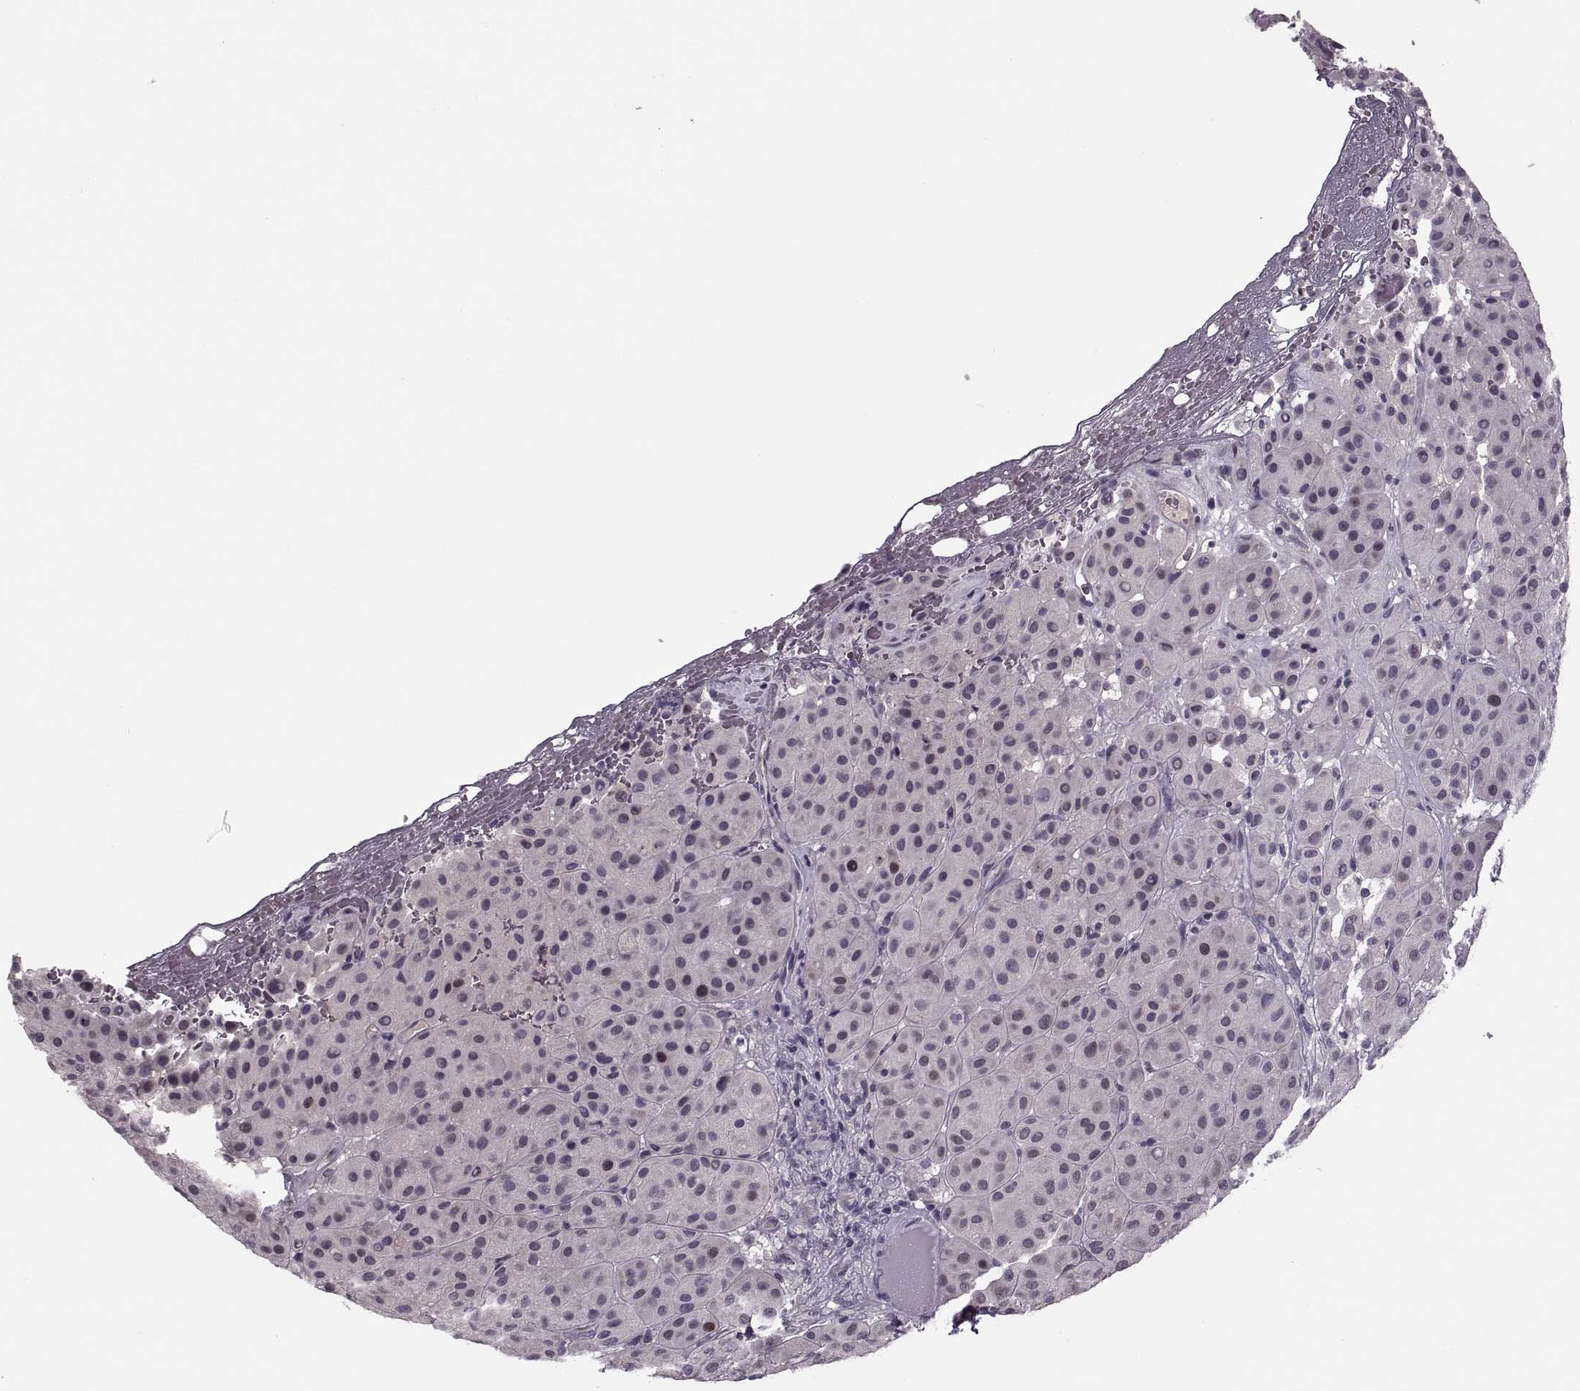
{"staining": {"intensity": "negative", "quantity": "none", "location": "none"}, "tissue": "melanoma", "cell_type": "Tumor cells", "image_type": "cancer", "snomed": [{"axis": "morphology", "description": "Malignant melanoma, Metastatic site"}, {"axis": "topography", "description": "Smooth muscle"}], "caption": "This is an immunohistochemistry (IHC) histopathology image of human melanoma. There is no staining in tumor cells.", "gene": "CACNA1F", "patient": {"sex": "male", "age": 41}}